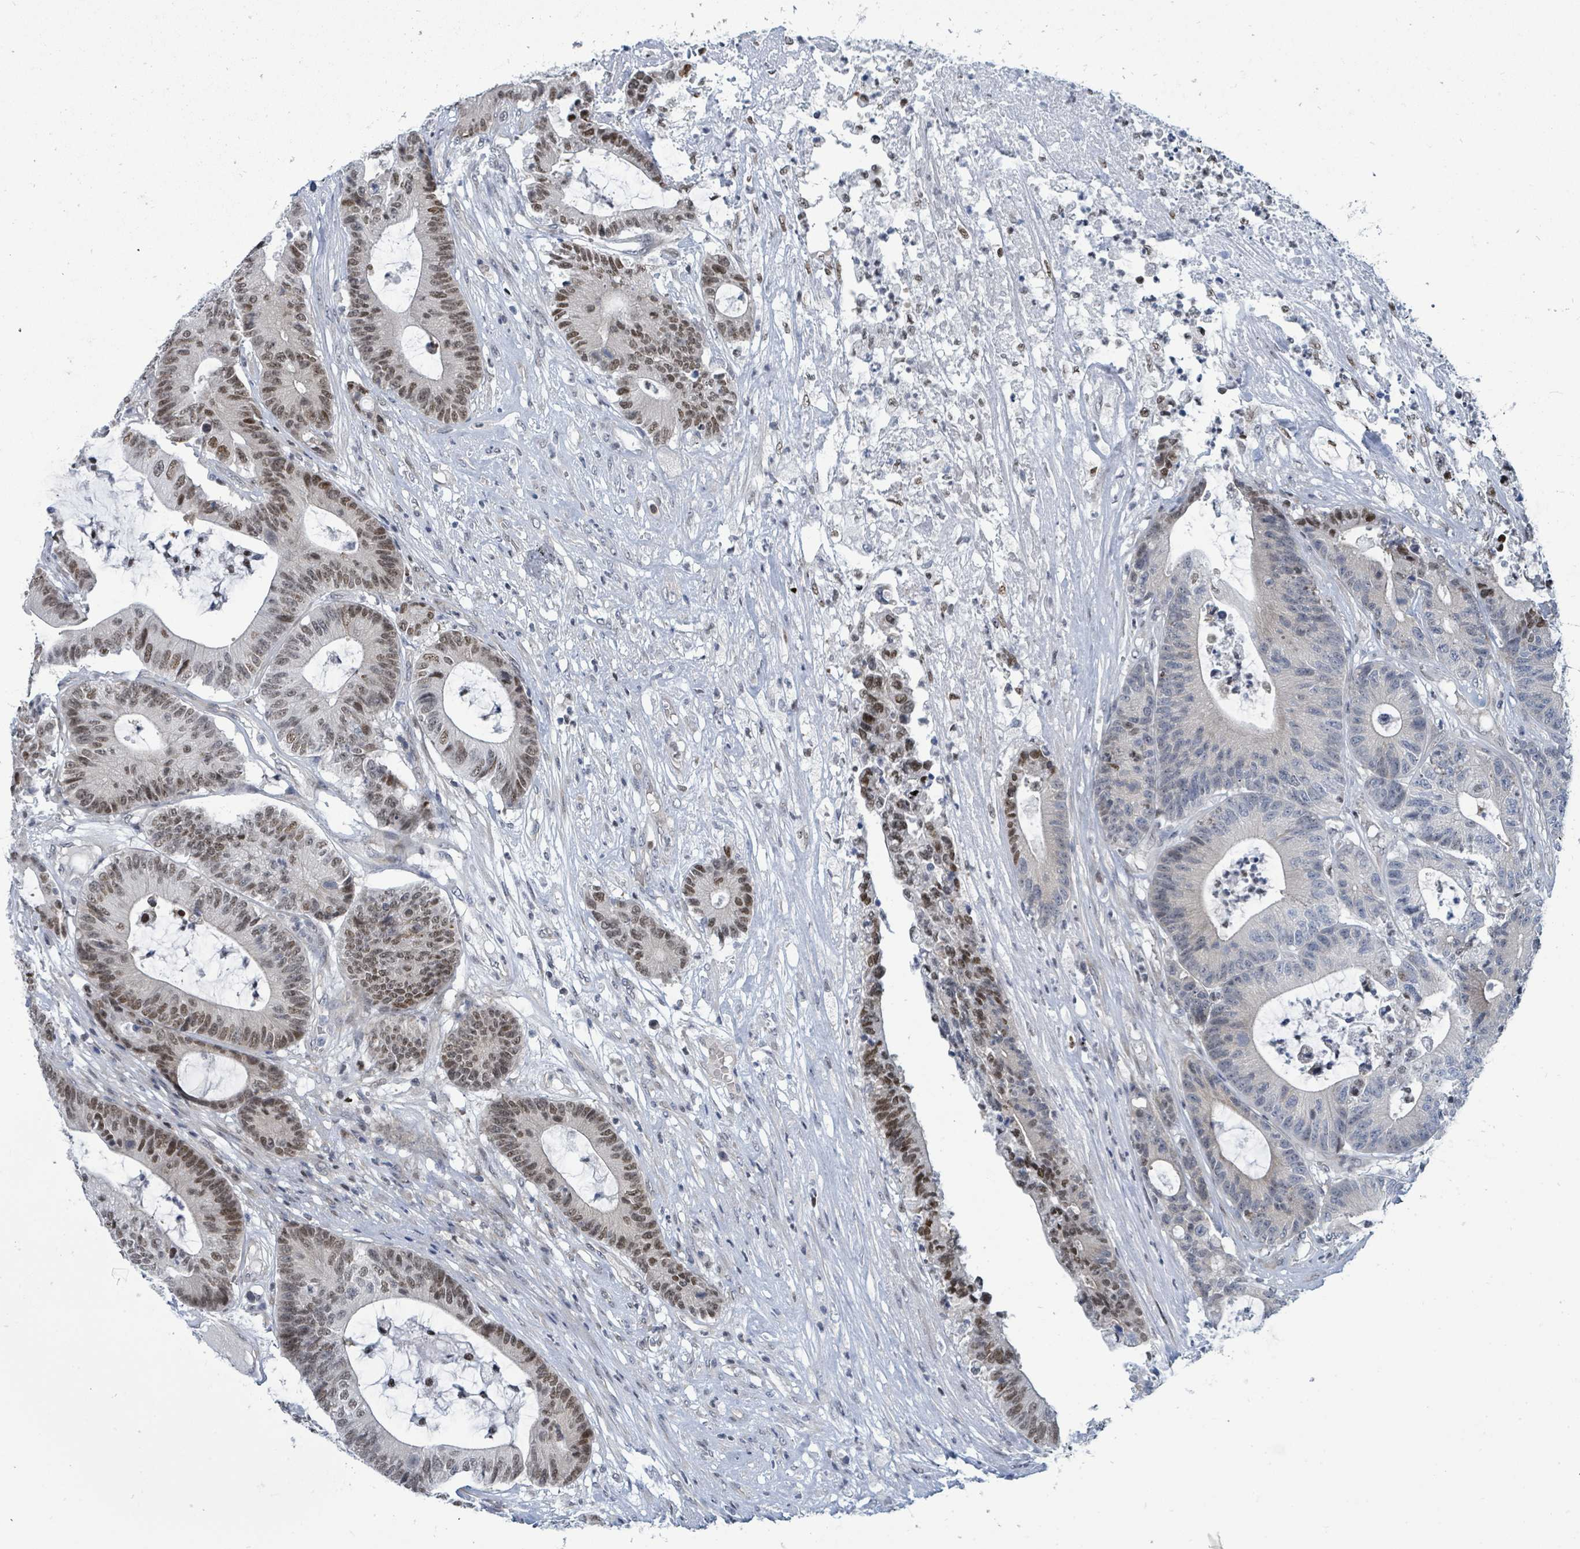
{"staining": {"intensity": "moderate", "quantity": "25%-75%", "location": "nuclear"}, "tissue": "colorectal cancer", "cell_type": "Tumor cells", "image_type": "cancer", "snomed": [{"axis": "morphology", "description": "Adenocarcinoma, NOS"}, {"axis": "topography", "description": "Colon"}], "caption": "Immunohistochemical staining of human adenocarcinoma (colorectal) reveals medium levels of moderate nuclear expression in about 25%-75% of tumor cells.", "gene": "SUMO4", "patient": {"sex": "female", "age": 84}}